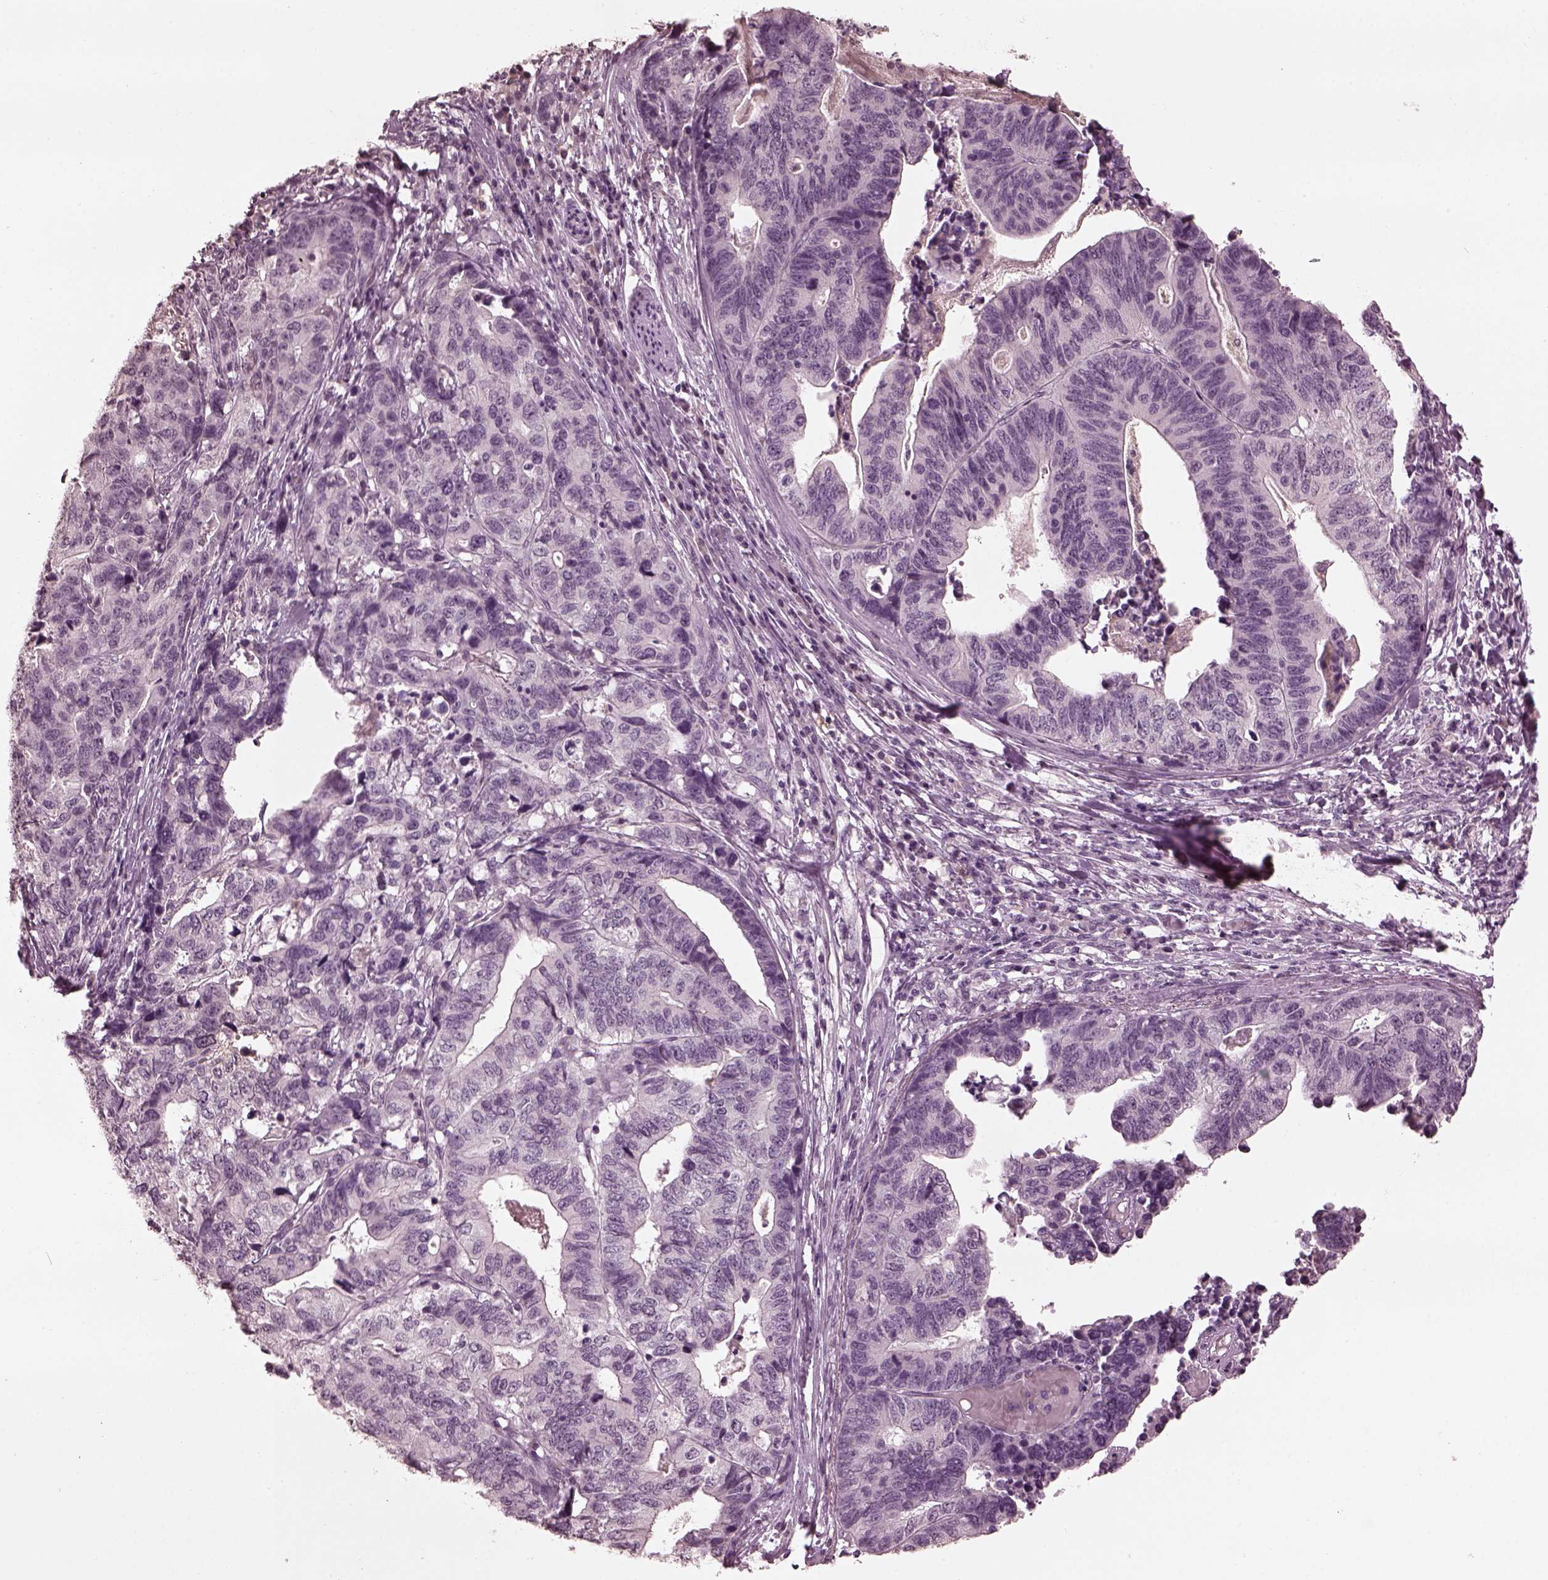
{"staining": {"intensity": "negative", "quantity": "none", "location": "none"}, "tissue": "stomach cancer", "cell_type": "Tumor cells", "image_type": "cancer", "snomed": [{"axis": "morphology", "description": "Adenocarcinoma, NOS"}, {"axis": "topography", "description": "Stomach, upper"}], "caption": "Stomach cancer was stained to show a protein in brown. There is no significant expression in tumor cells.", "gene": "KRT79", "patient": {"sex": "female", "age": 67}}